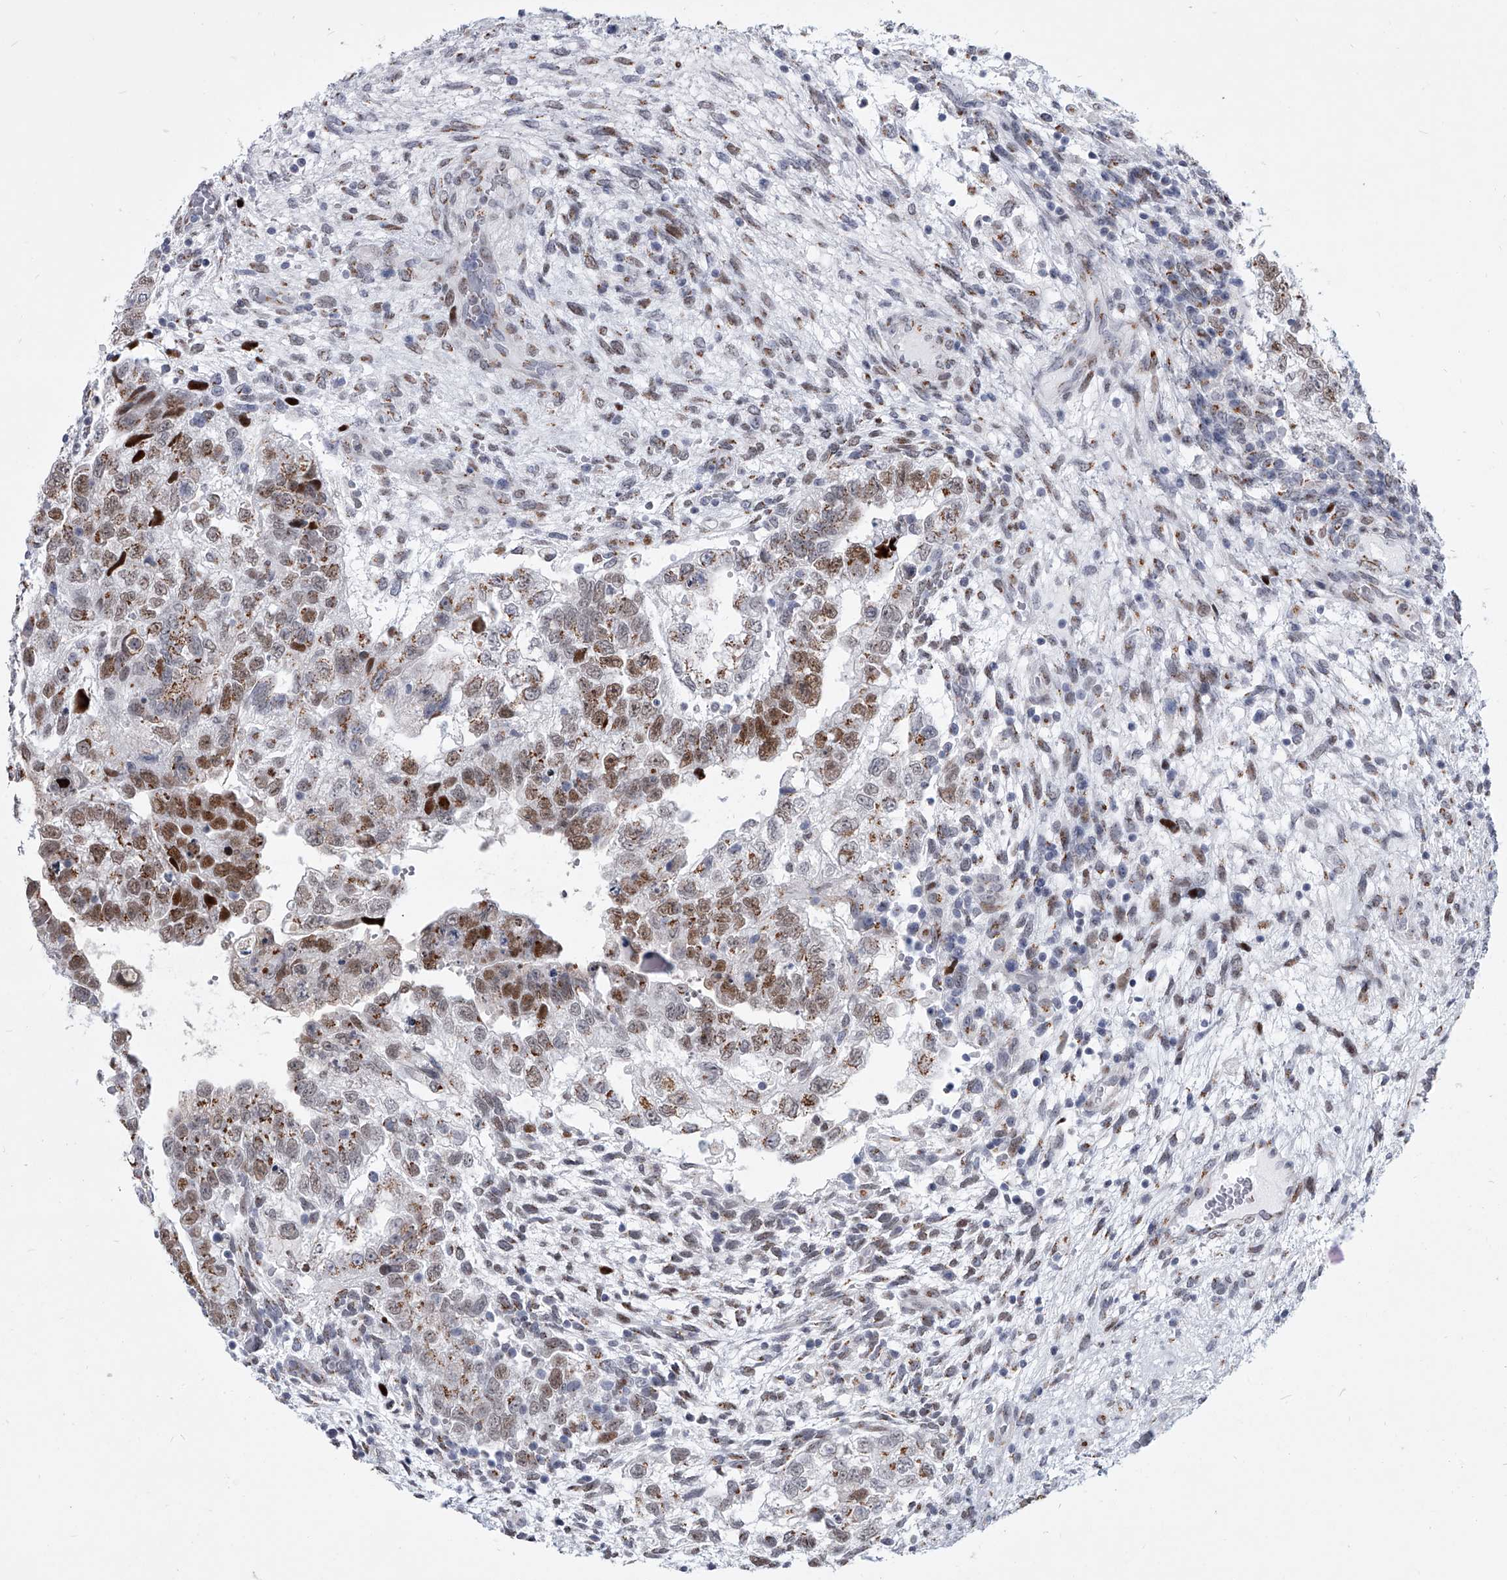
{"staining": {"intensity": "moderate", "quantity": ">75%", "location": "cytoplasmic/membranous,nuclear"}, "tissue": "testis cancer", "cell_type": "Tumor cells", "image_type": "cancer", "snomed": [{"axis": "morphology", "description": "Carcinoma, Embryonal, NOS"}, {"axis": "topography", "description": "Testis"}], "caption": "Brown immunohistochemical staining in human testis embryonal carcinoma shows moderate cytoplasmic/membranous and nuclear staining in about >75% of tumor cells.", "gene": "EVA1C", "patient": {"sex": "male", "age": 37}}